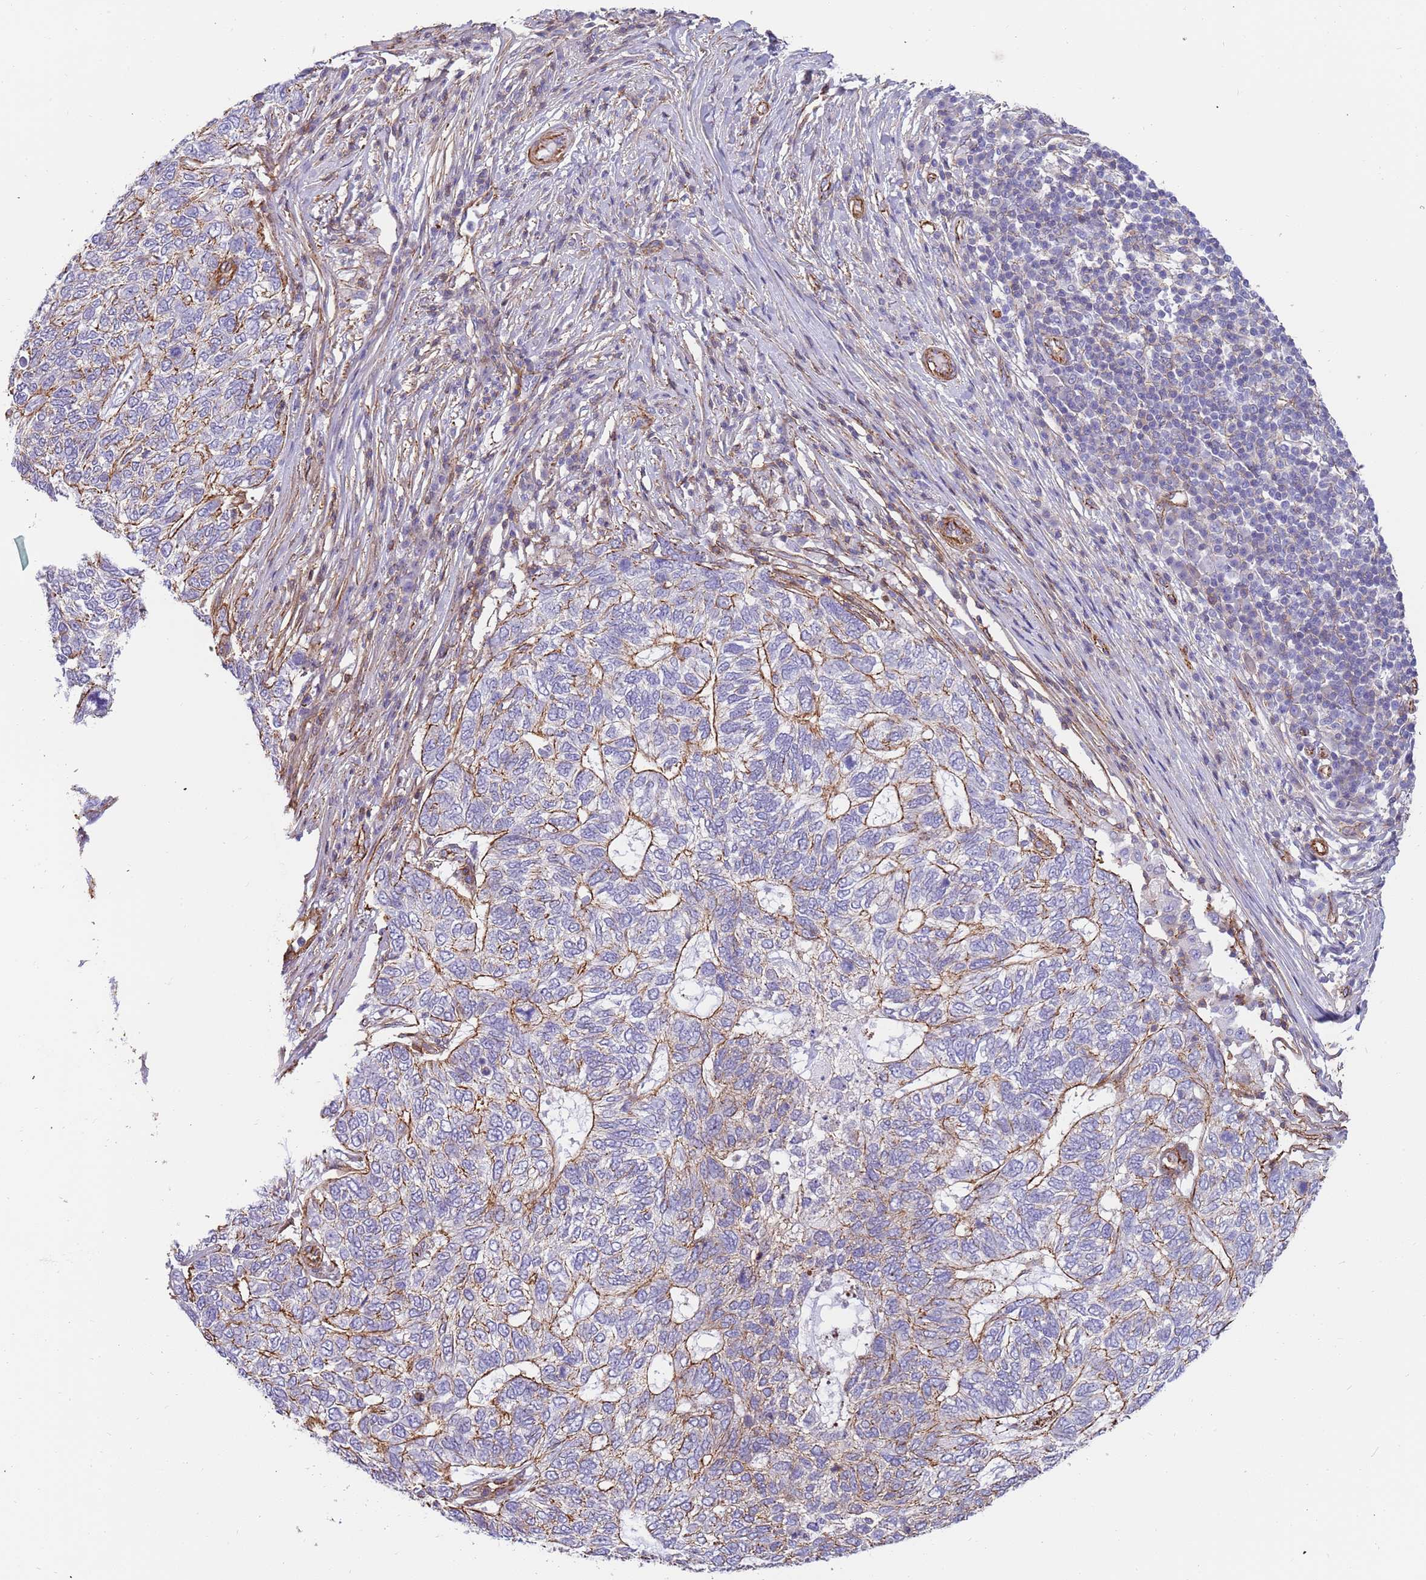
{"staining": {"intensity": "moderate", "quantity": "<25%", "location": "cytoplasmic/membranous"}, "tissue": "skin cancer", "cell_type": "Tumor cells", "image_type": "cancer", "snomed": [{"axis": "morphology", "description": "Basal cell carcinoma"}, {"axis": "topography", "description": "Skin"}], "caption": "This image reveals immunohistochemistry staining of basal cell carcinoma (skin), with low moderate cytoplasmic/membranous expression in approximately <25% of tumor cells.", "gene": "GFRAL", "patient": {"sex": "female", "age": 65}}